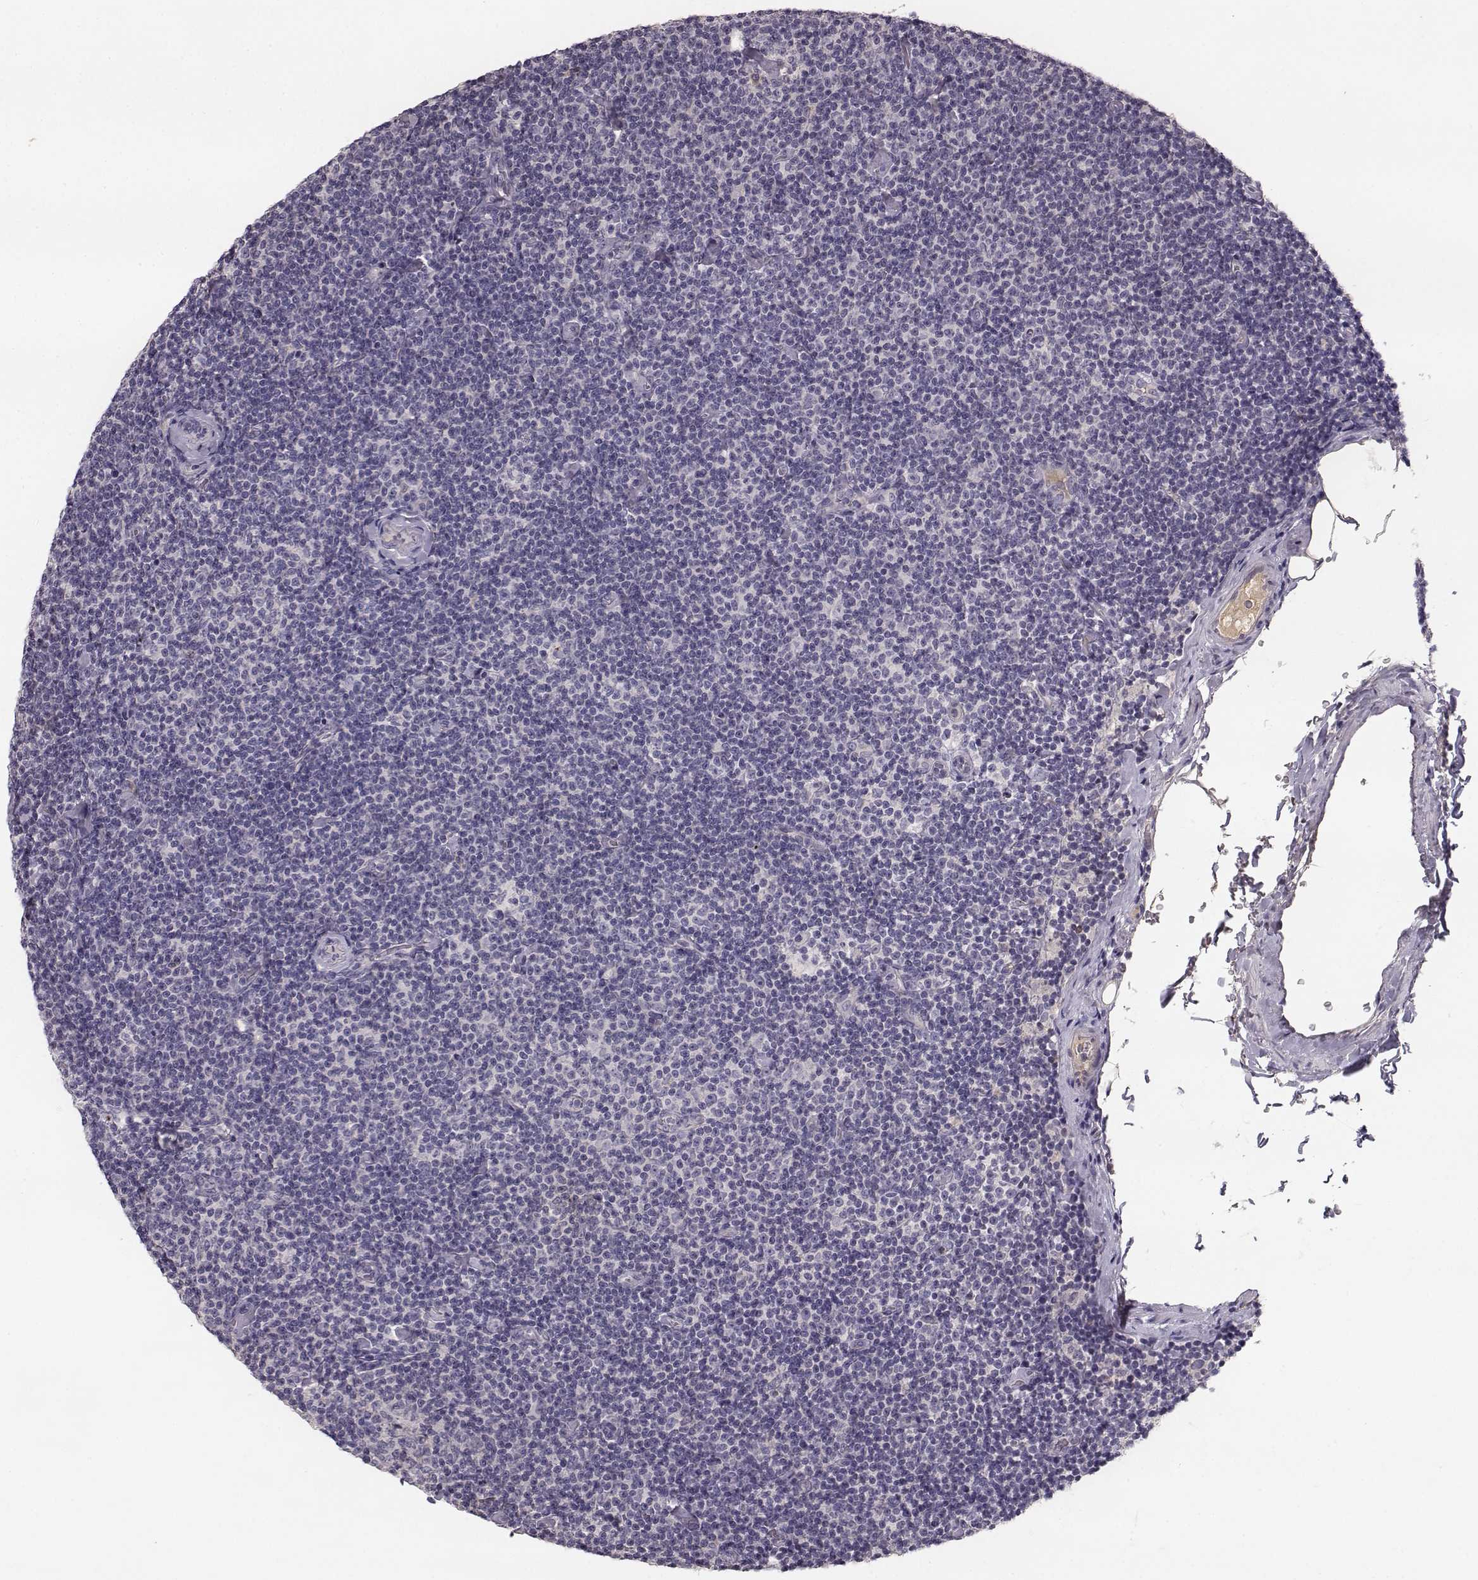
{"staining": {"intensity": "negative", "quantity": "none", "location": "none"}, "tissue": "lymphoma", "cell_type": "Tumor cells", "image_type": "cancer", "snomed": [{"axis": "morphology", "description": "Malignant lymphoma, non-Hodgkin's type, Low grade"}, {"axis": "topography", "description": "Lymph node"}], "caption": "Lymphoma was stained to show a protein in brown. There is no significant positivity in tumor cells. Brightfield microscopy of immunohistochemistry stained with DAB (3,3'-diaminobenzidine) (brown) and hematoxylin (blue), captured at high magnification.", "gene": "YJEFN3", "patient": {"sex": "male", "age": 81}}